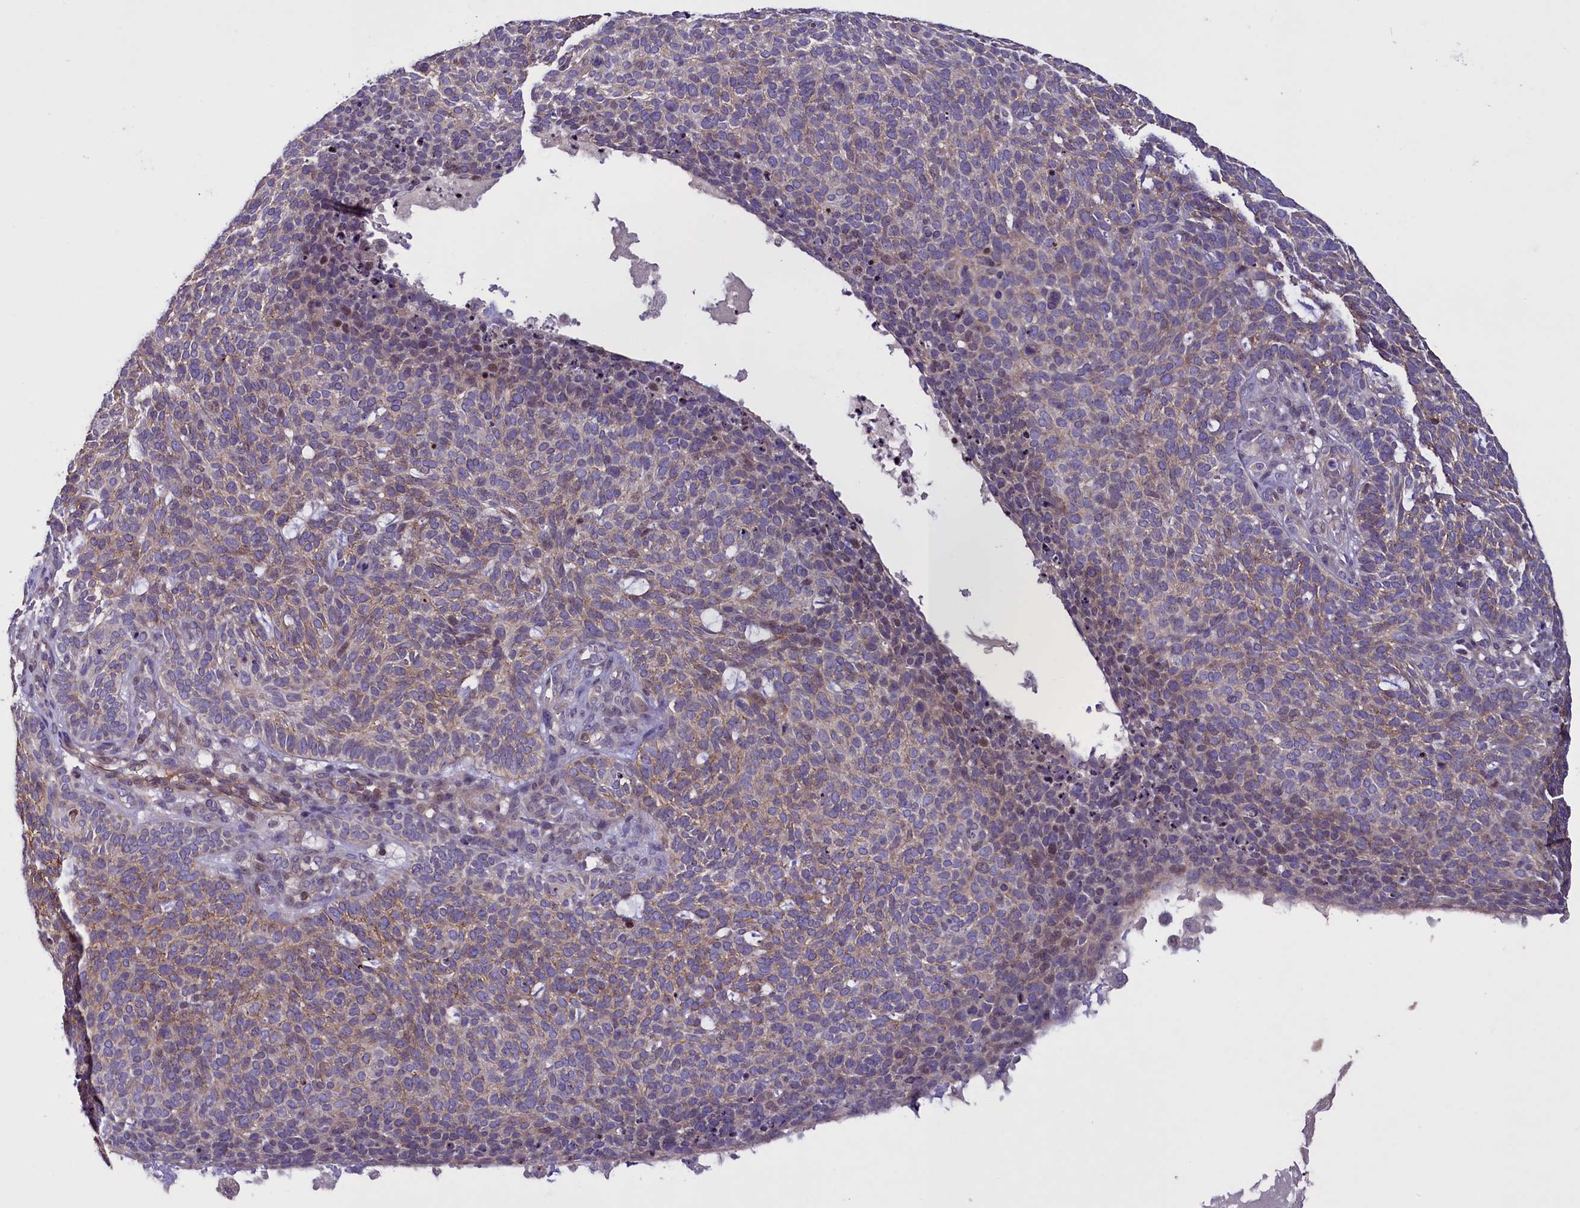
{"staining": {"intensity": "weak", "quantity": "25%-75%", "location": "cytoplasmic/membranous"}, "tissue": "skin cancer", "cell_type": "Tumor cells", "image_type": "cancer", "snomed": [{"axis": "morphology", "description": "Squamous cell carcinoma, NOS"}, {"axis": "topography", "description": "Skin"}], "caption": "IHC (DAB (3,3'-diaminobenzidine)) staining of skin cancer (squamous cell carcinoma) exhibits weak cytoplasmic/membranous protein positivity in approximately 25%-75% of tumor cells.", "gene": "MAN2C1", "patient": {"sex": "female", "age": 90}}